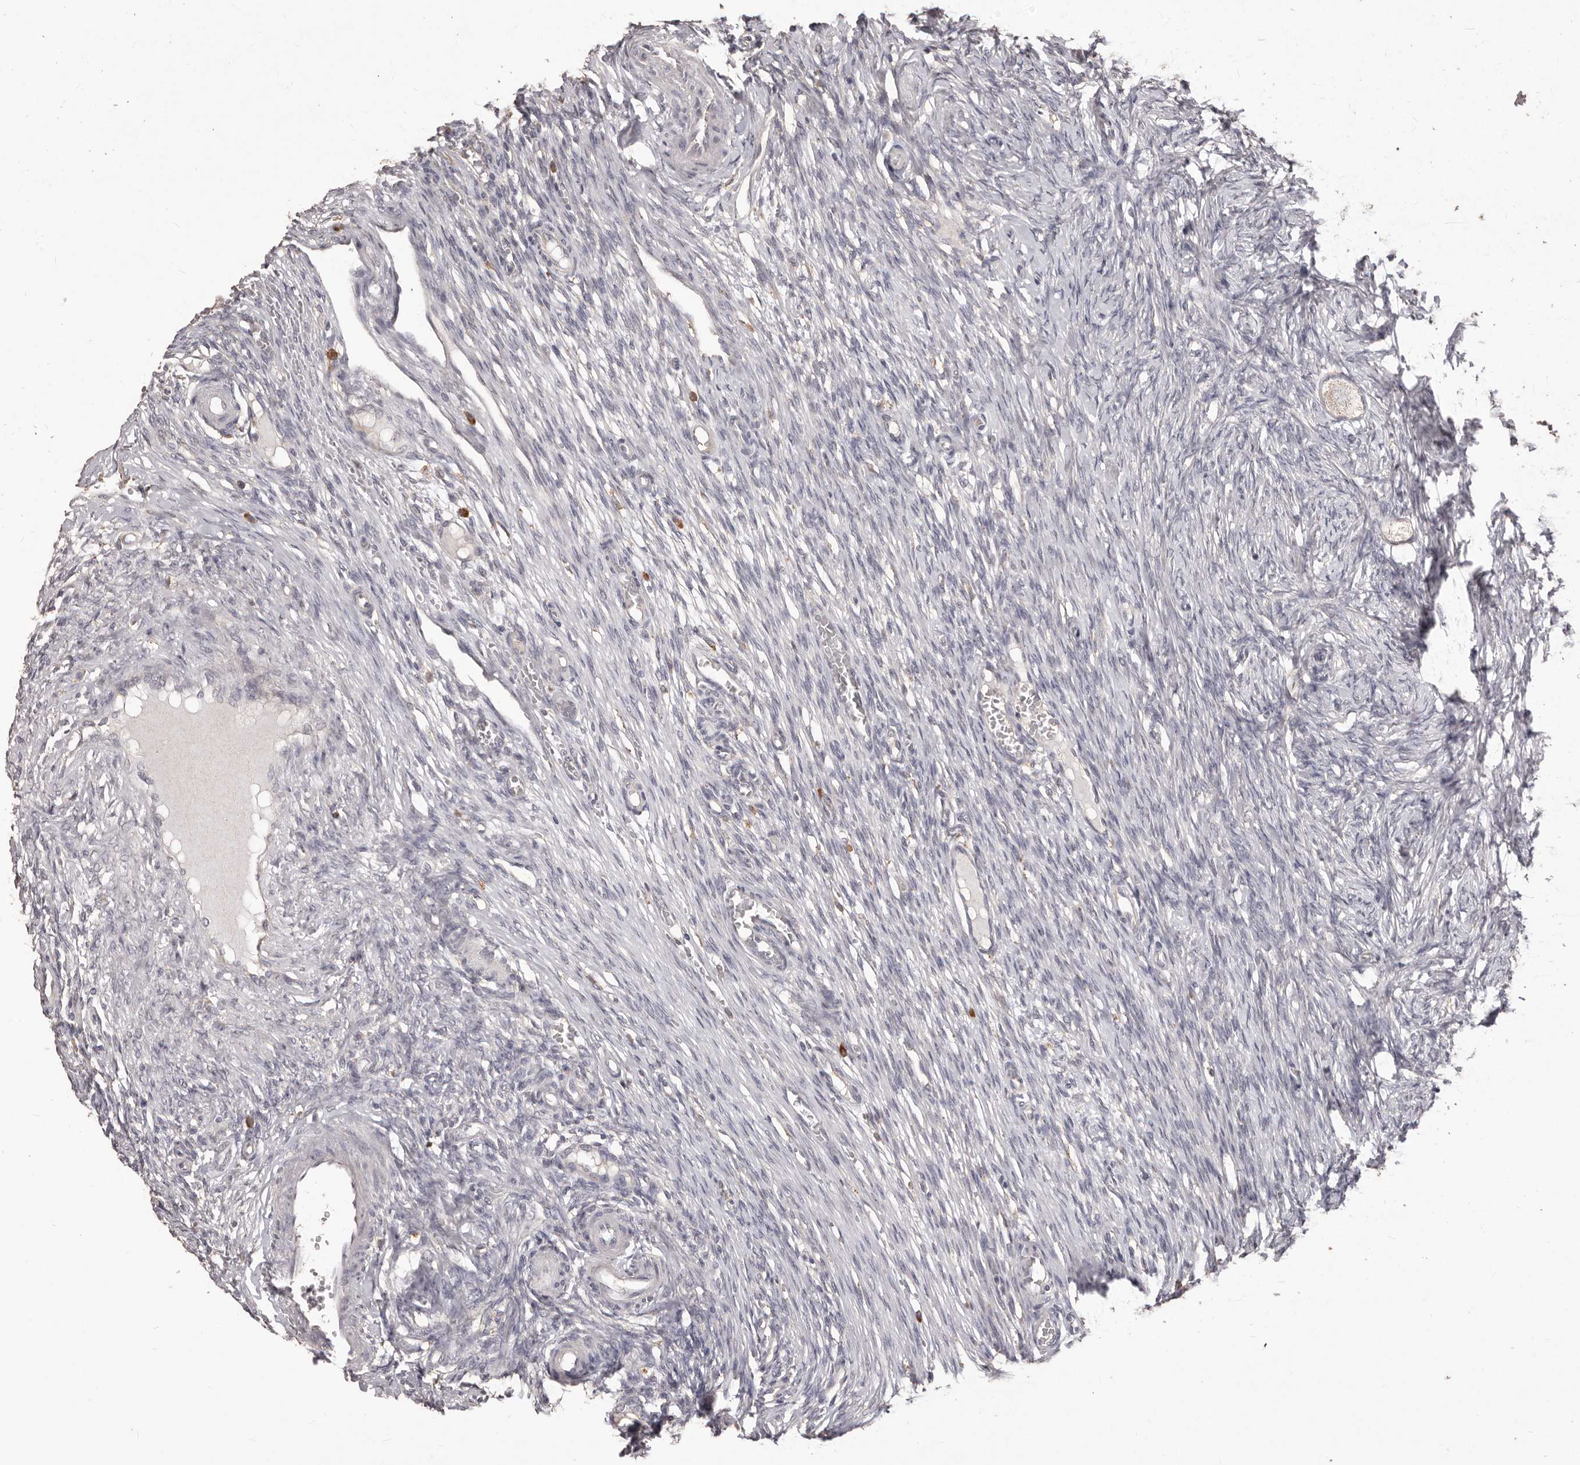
{"staining": {"intensity": "negative", "quantity": "none", "location": "none"}, "tissue": "ovary", "cell_type": "Follicle cells", "image_type": "normal", "snomed": [{"axis": "morphology", "description": "Adenocarcinoma, NOS"}, {"axis": "topography", "description": "Endometrium"}], "caption": "Image shows no protein staining in follicle cells of normal ovary.", "gene": "PRSS27", "patient": {"sex": "female", "age": 32}}